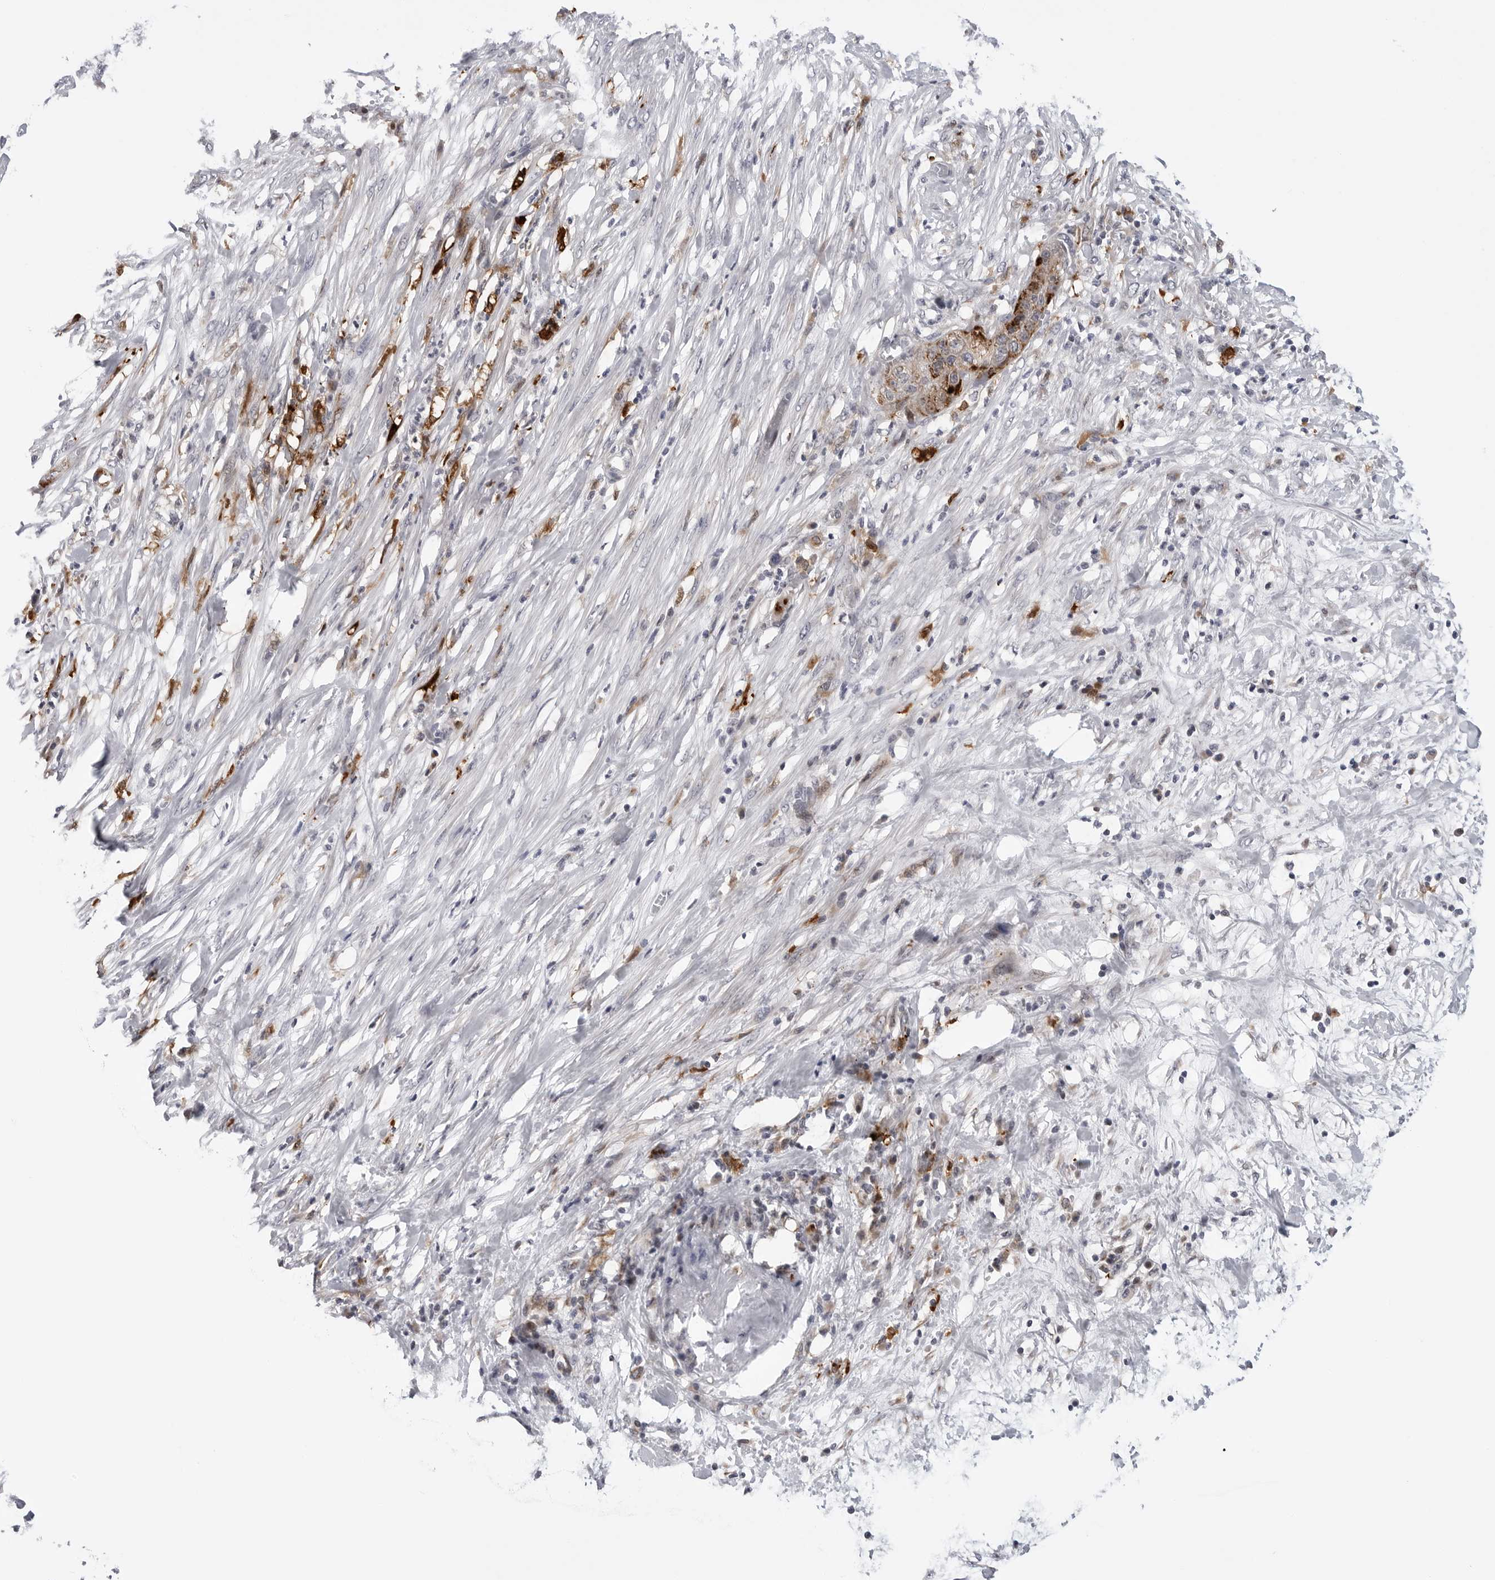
{"staining": {"intensity": "strong", "quantity": "25%-75%", "location": "cytoplasmic/membranous"}, "tissue": "pancreatic cancer", "cell_type": "Tumor cells", "image_type": "cancer", "snomed": [{"axis": "morphology", "description": "Adenocarcinoma, NOS"}, {"axis": "topography", "description": "Pancreas"}], "caption": "Immunohistochemical staining of human pancreatic adenocarcinoma reveals high levels of strong cytoplasmic/membranous protein expression in about 25%-75% of tumor cells.", "gene": "CDK20", "patient": {"sex": "female", "age": 78}}